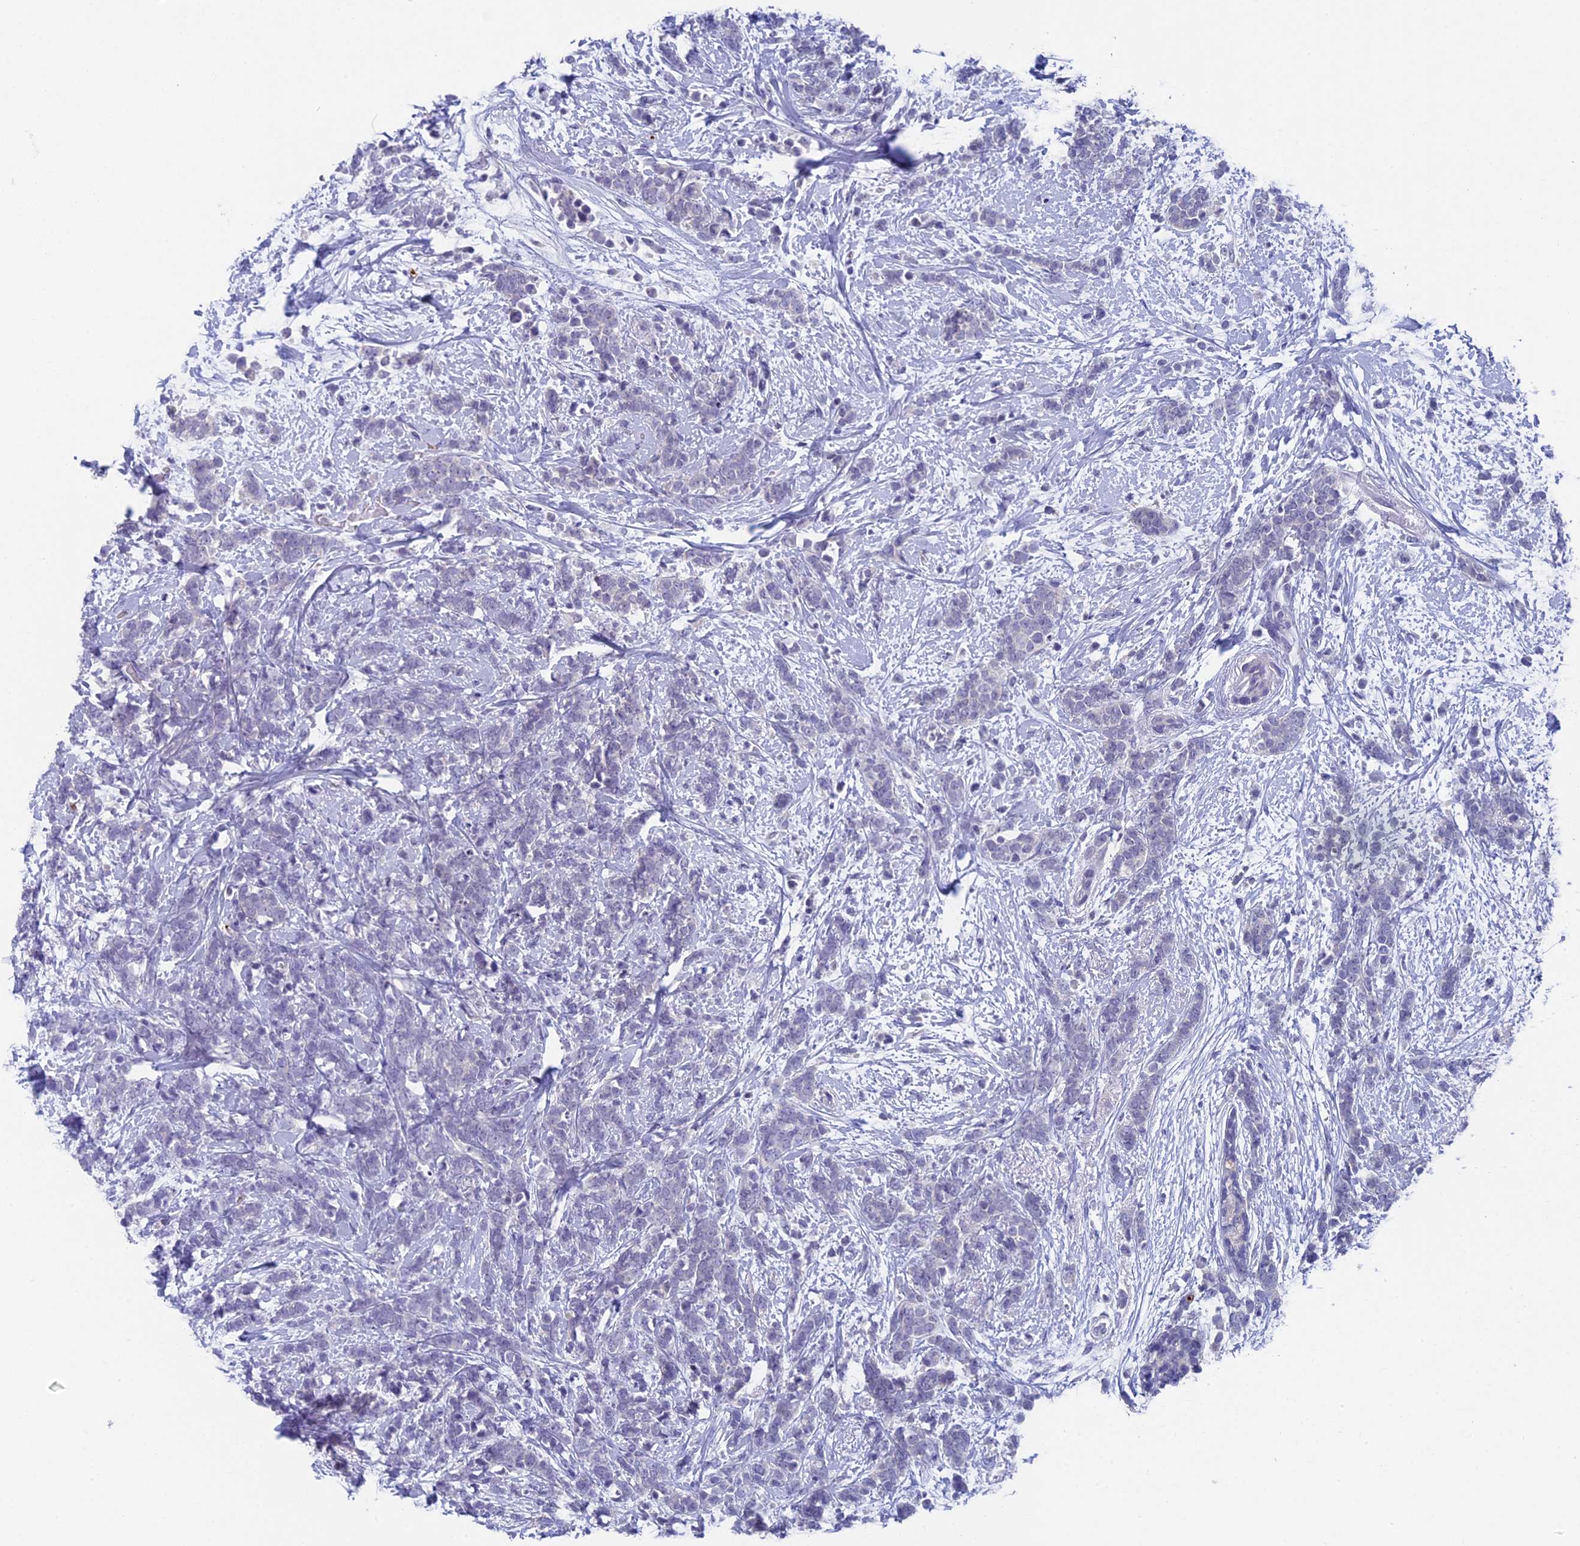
{"staining": {"intensity": "negative", "quantity": "none", "location": "none"}, "tissue": "breast cancer", "cell_type": "Tumor cells", "image_type": "cancer", "snomed": [{"axis": "morphology", "description": "Lobular carcinoma"}, {"axis": "topography", "description": "Breast"}], "caption": "Breast cancer stained for a protein using immunohistochemistry (IHC) shows no staining tumor cells.", "gene": "AIFM2", "patient": {"sex": "female", "age": 58}}